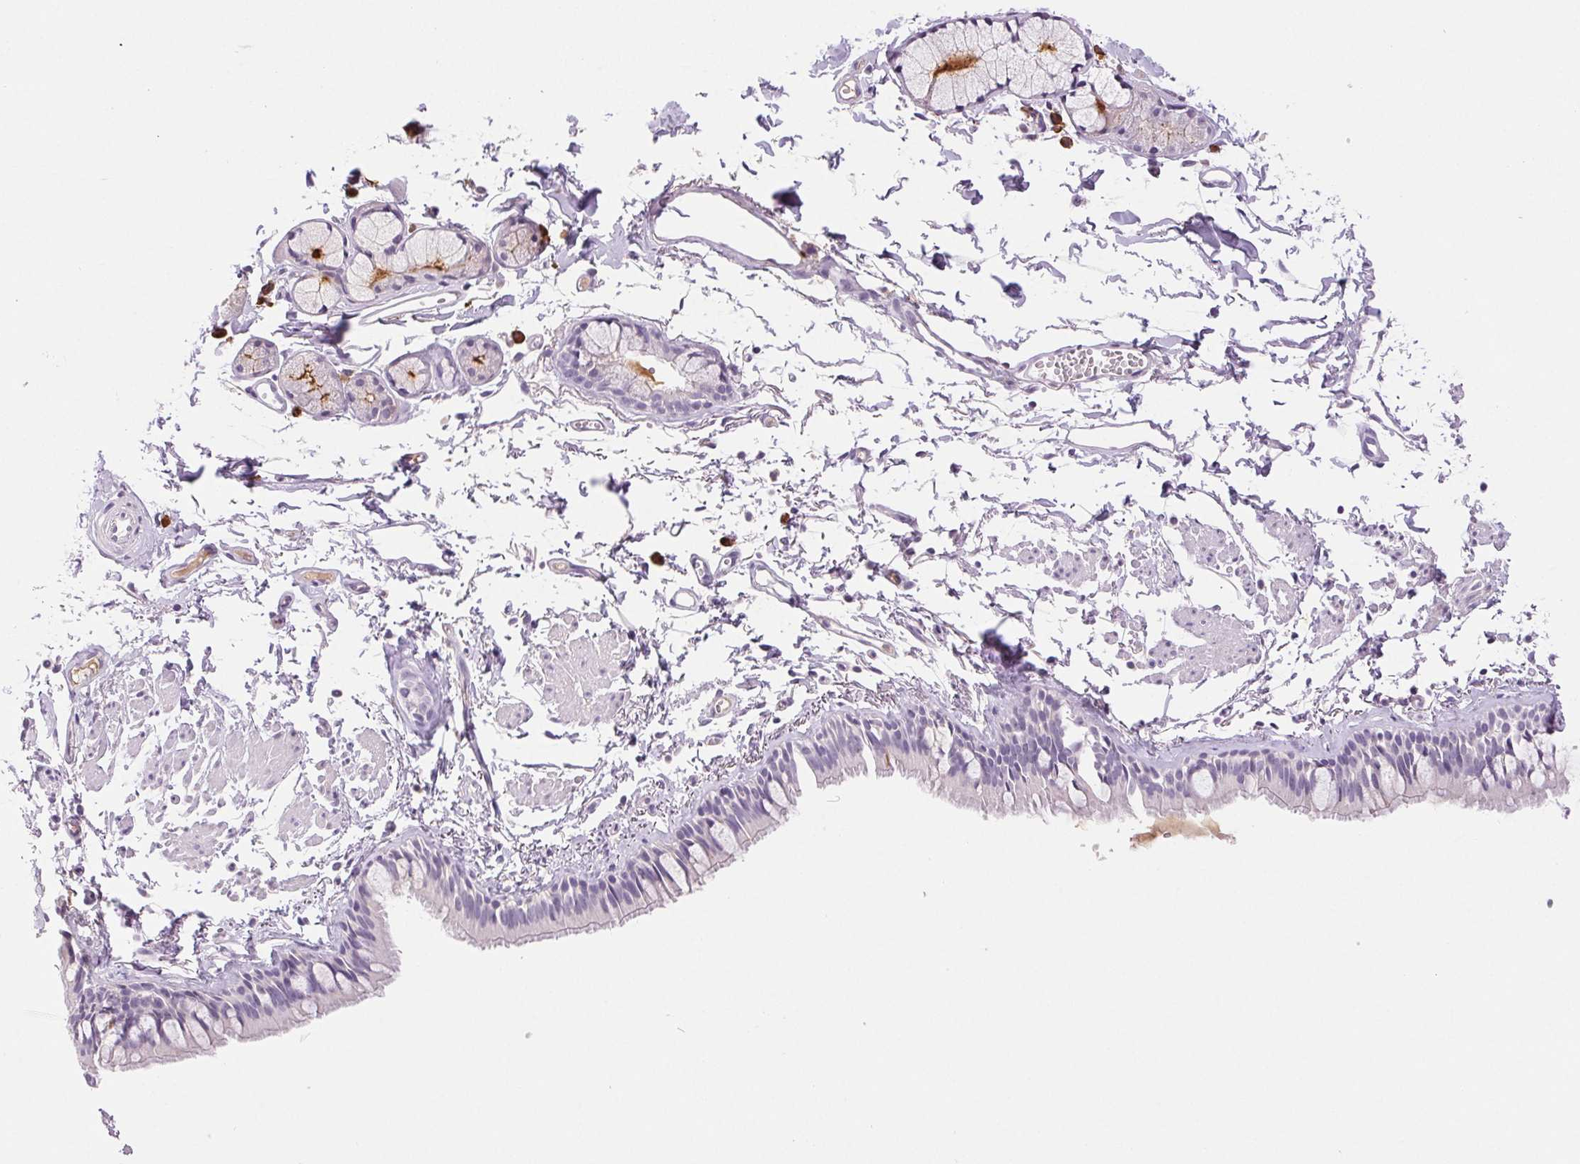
{"staining": {"intensity": "negative", "quantity": "none", "location": "none"}, "tissue": "bronchus", "cell_type": "Respiratory epithelial cells", "image_type": "normal", "snomed": [{"axis": "morphology", "description": "Normal tissue, NOS"}, {"axis": "topography", "description": "Bronchus"}], "caption": "Protein analysis of normal bronchus exhibits no significant staining in respiratory epithelial cells.", "gene": "IFIT1B", "patient": {"sex": "female", "age": 59}}